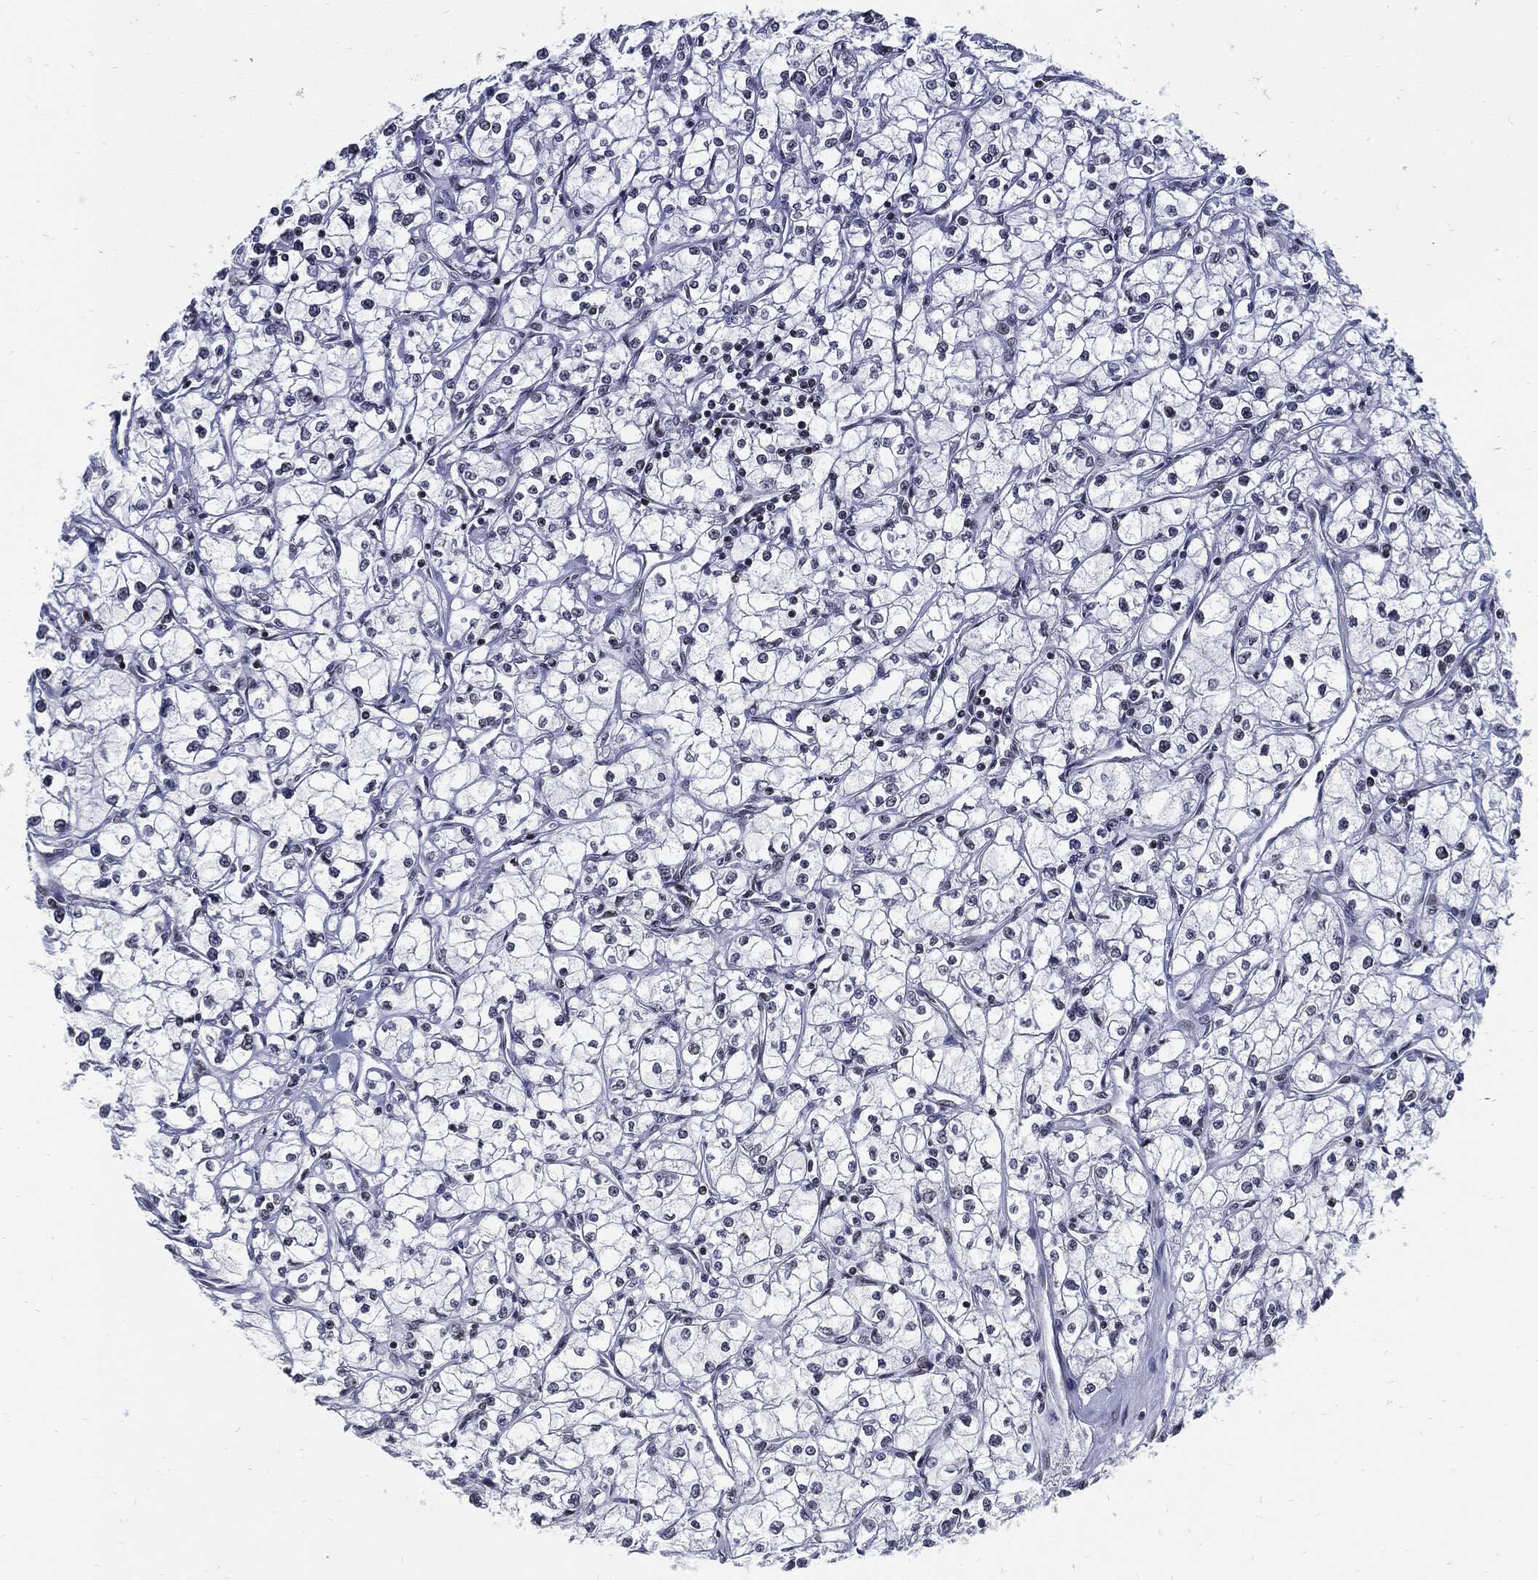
{"staining": {"intensity": "negative", "quantity": "none", "location": "none"}, "tissue": "renal cancer", "cell_type": "Tumor cells", "image_type": "cancer", "snomed": [{"axis": "morphology", "description": "Adenocarcinoma, NOS"}, {"axis": "topography", "description": "Kidney"}], "caption": "Tumor cells show no significant protein expression in renal cancer.", "gene": "TERF2", "patient": {"sex": "male", "age": 67}}